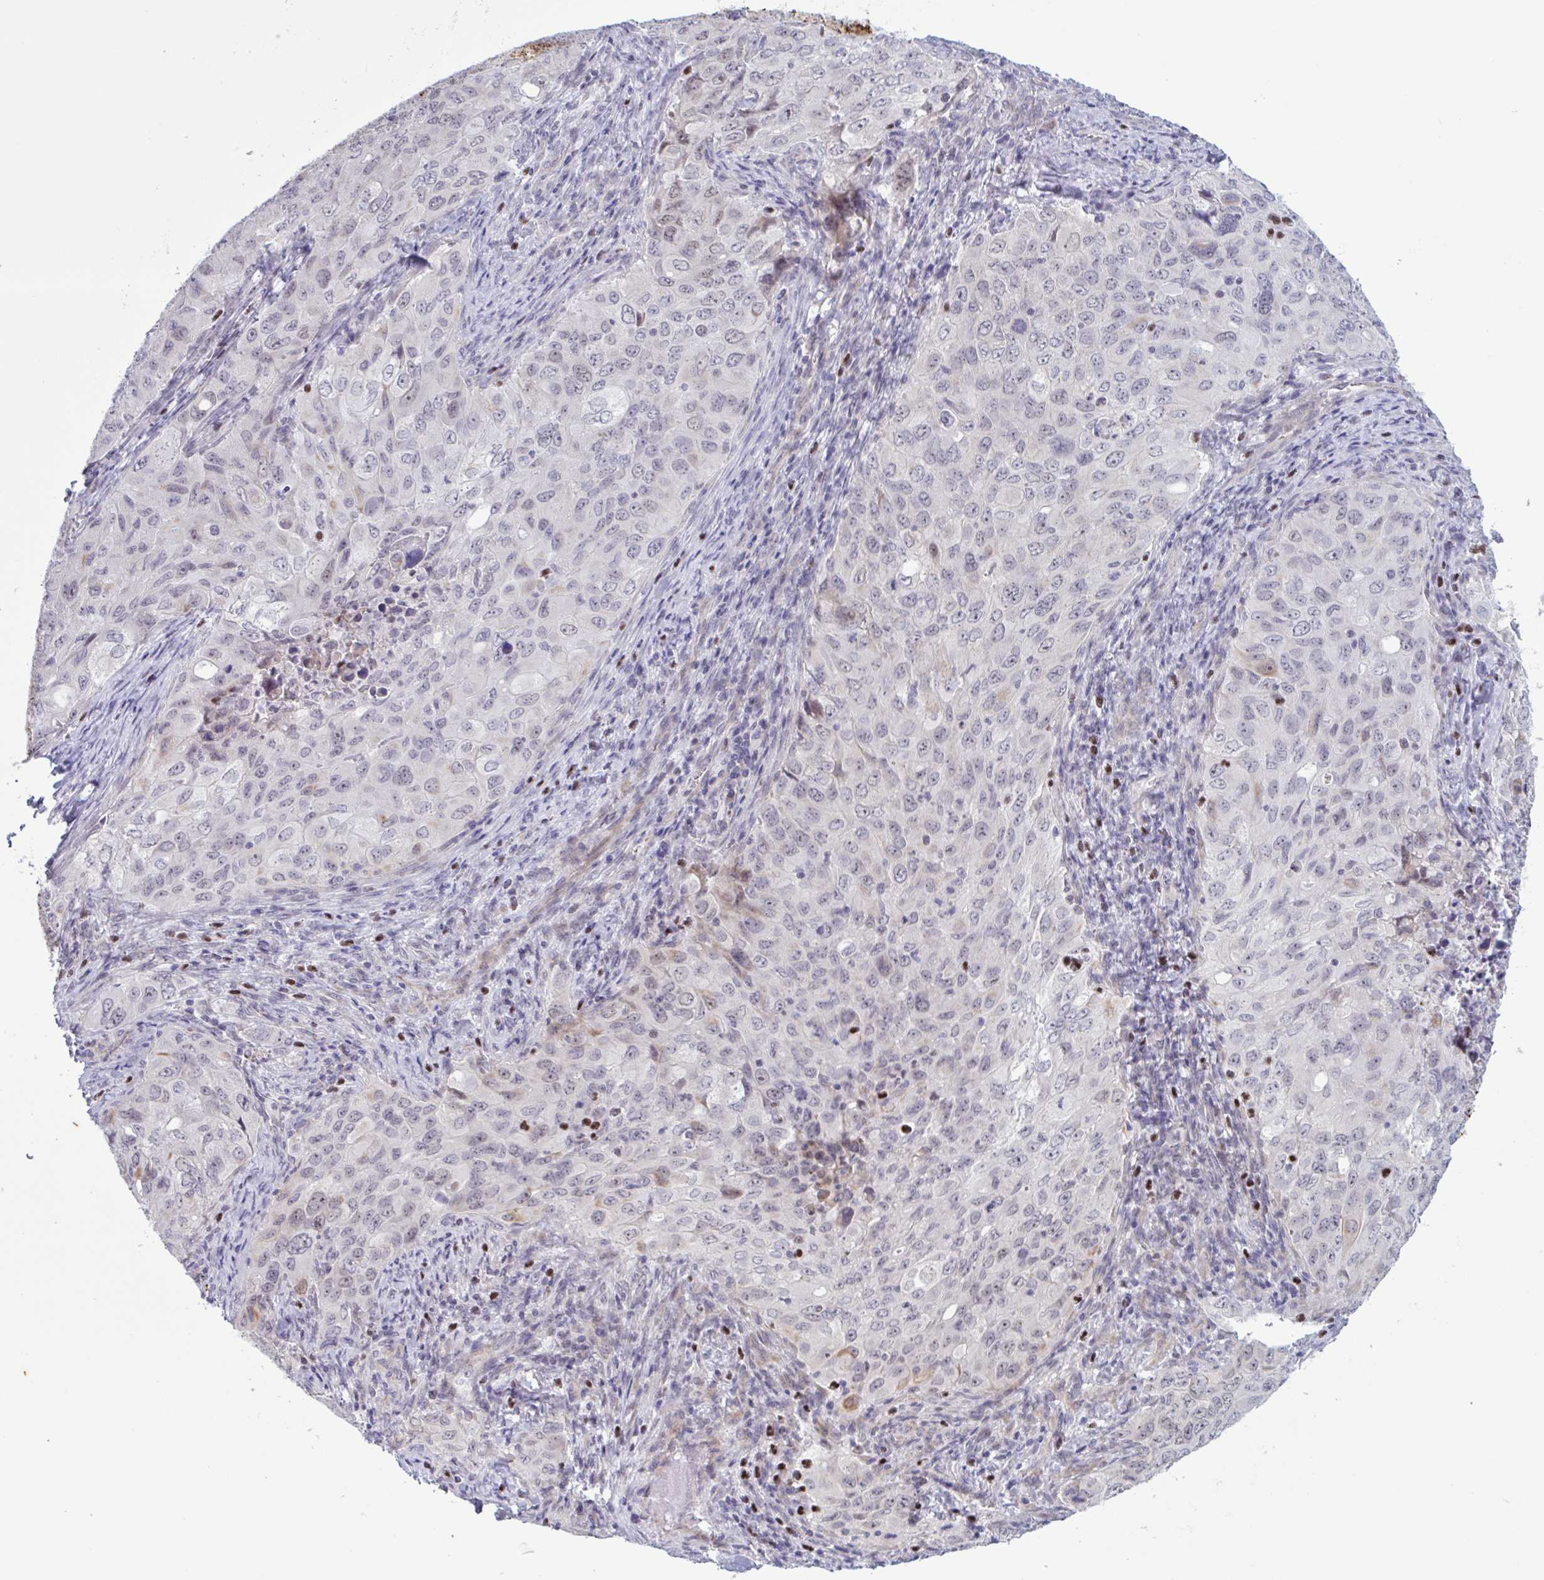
{"staining": {"intensity": "negative", "quantity": "none", "location": "none"}, "tissue": "lung cancer", "cell_type": "Tumor cells", "image_type": "cancer", "snomed": [{"axis": "morphology", "description": "Adenocarcinoma, NOS"}, {"axis": "morphology", "description": "Adenocarcinoma, metastatic, NOS"}, {"axis": "topography", "description": "Lymph node"}, {"axis": "topography", "description": "Lung"}], "caption": "A high-resolution micrograph shows immunohistochemistry staining of lung metastatic adenocarcinoma, which demonstrates no significant expression in tumor cells.", "gene": "PRMT6", "patient": {"sex": "female", "age": 42}}